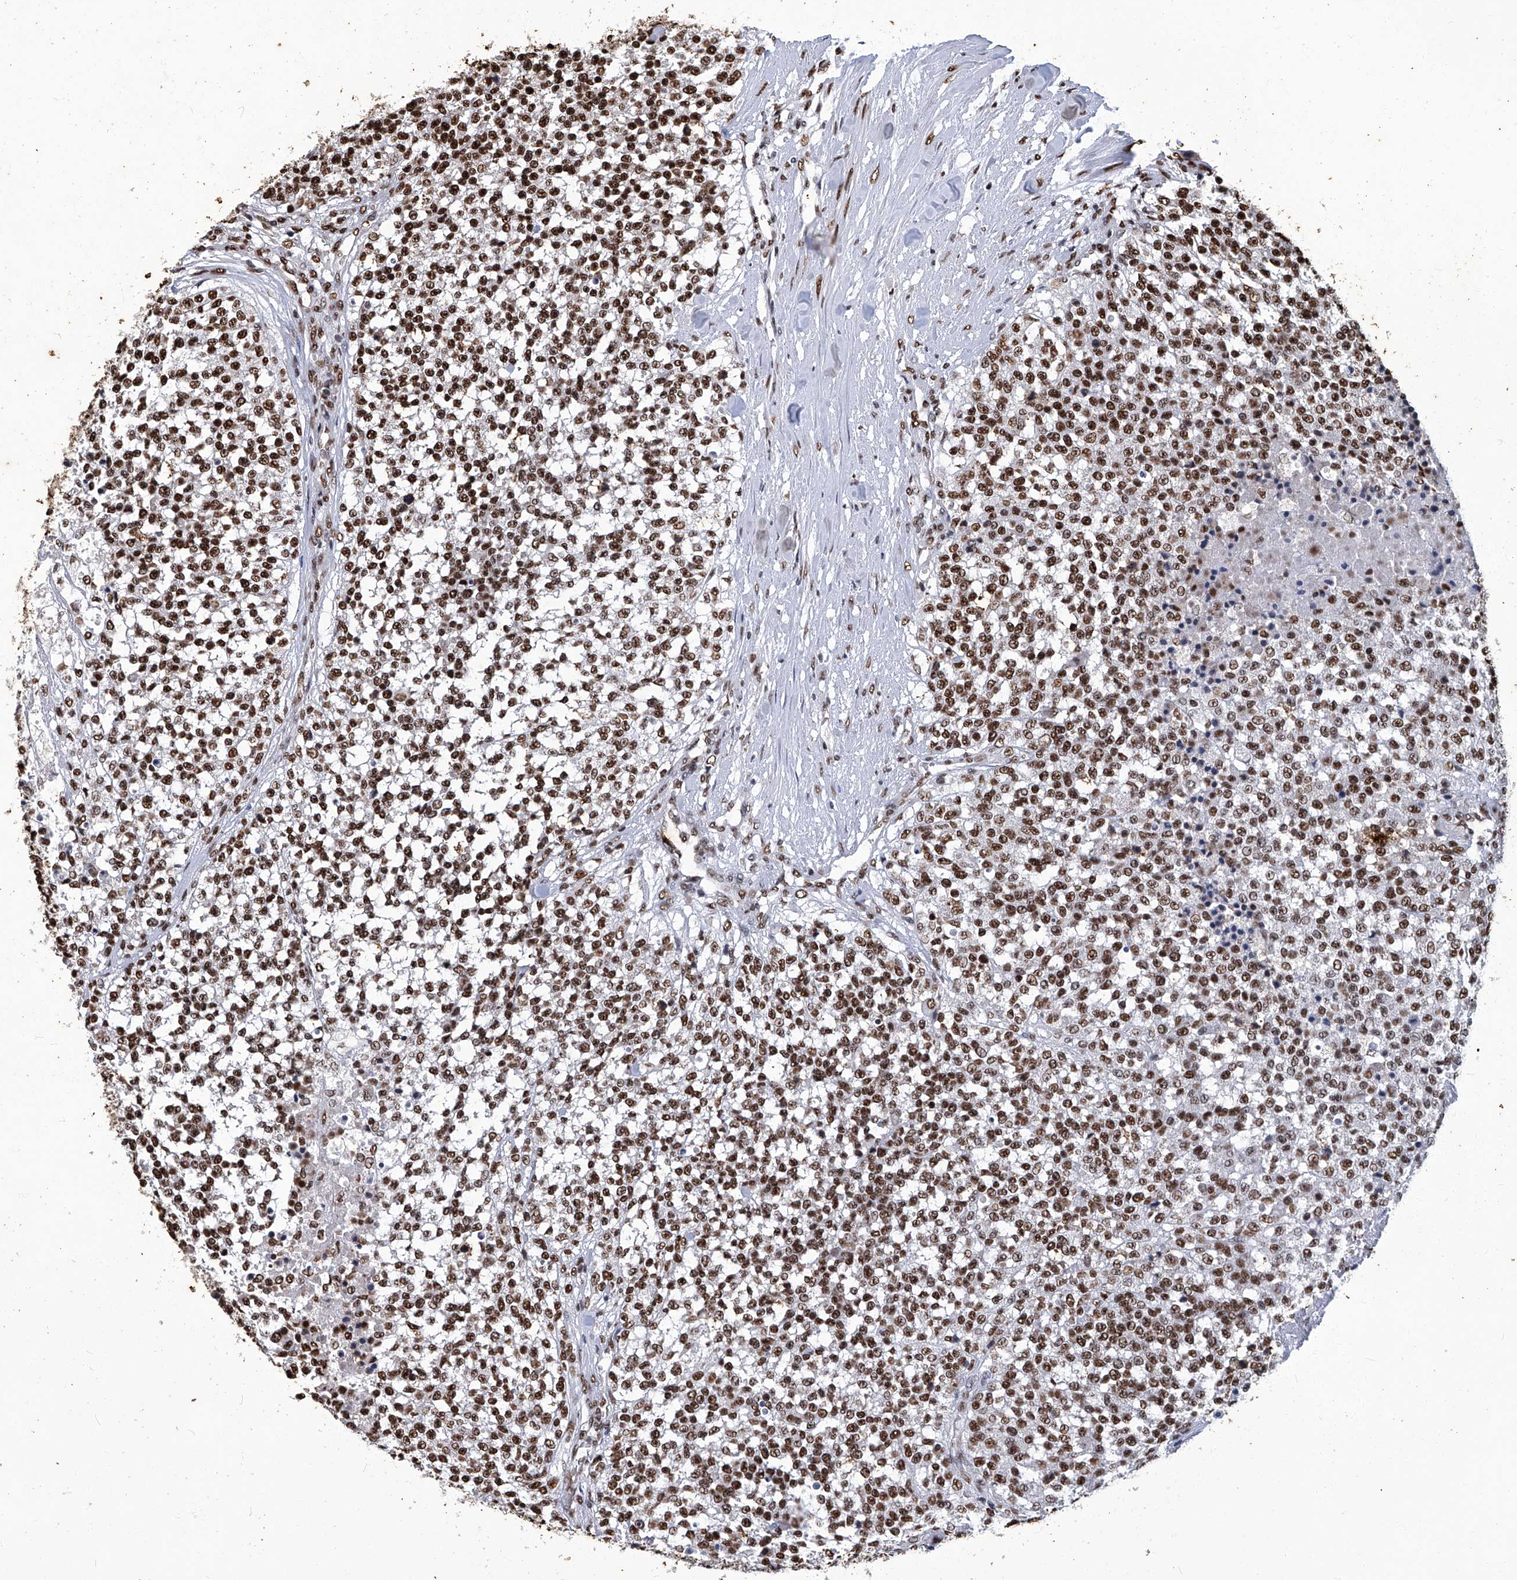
{"staining": {"intensity": "strong", "quantity": ">75%", "location": "nuclear"}, "tissue": "testis cancer", "cell_type": "Tumor cells", "image_type": "cancer", "snomed": [{"axis": "morphology", "description": "Seminoma, NOS"}, {"axis": "topography", "description": "Testis"}], "caption": "The histopathology image exhibits staining of seminoma (testis), revealing strong nuclear protein expression (brown color) within tumor cells.", "gene": "HBP1", "patient": {"sex": "male", "age": 59}}